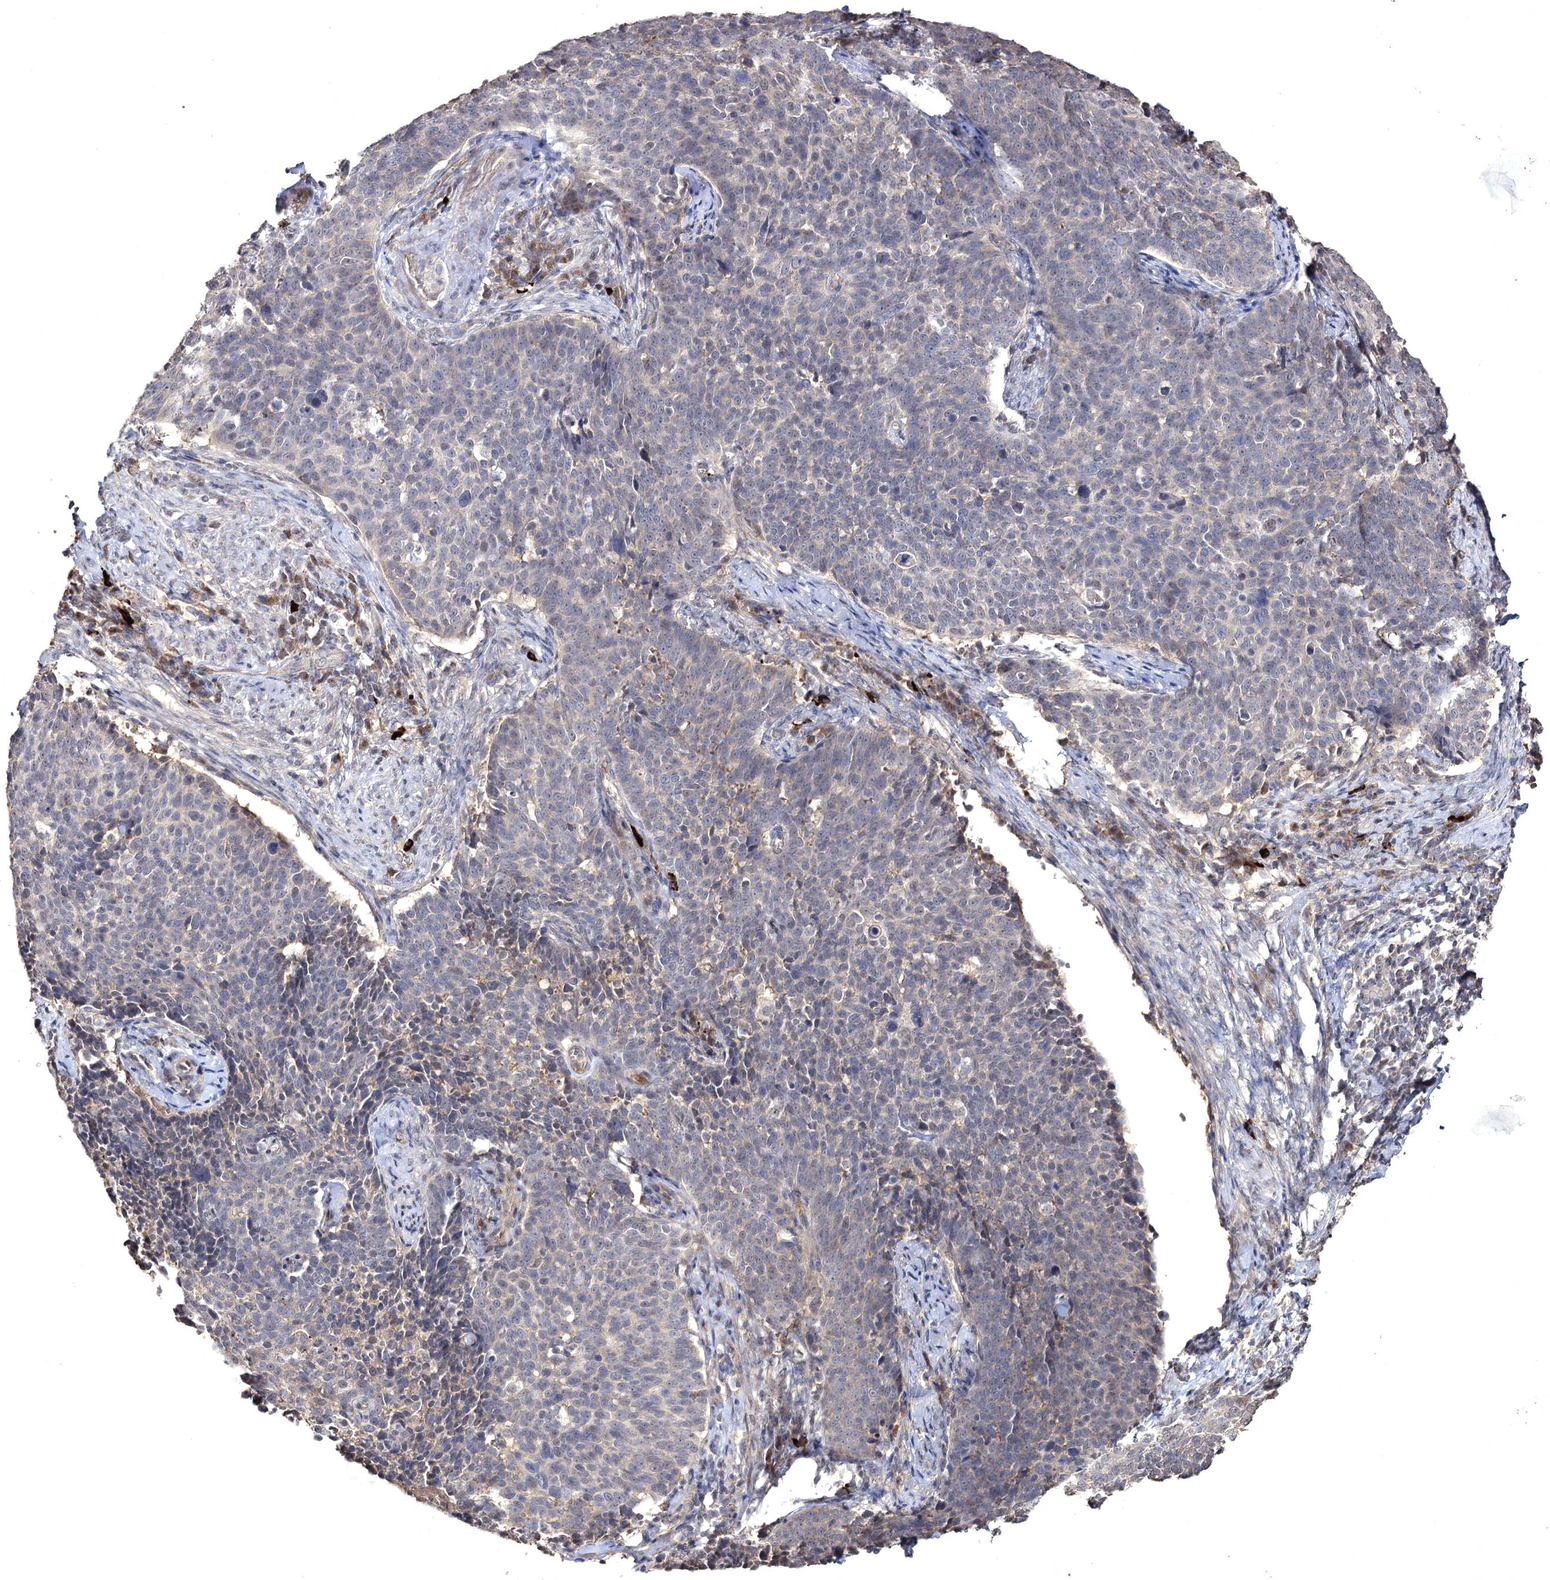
{"staining": {"intensity": "negative", "quantity": "none", "location": "none"}, "tissue": "cervical cancer", "cell_type": "Tumor cells", "image_type": "cancer", "snomed": [{"axis": "morphology", "description": "Squamous cell carcinoma, NOS"}, {"axis": "topography", "description": "Cervix"}], "caption": "IHC of cervical cancer exhibits no expression in tumor cells.", "gene": "SEMA4G", "patient": {"sex": "female", "age": 39}}